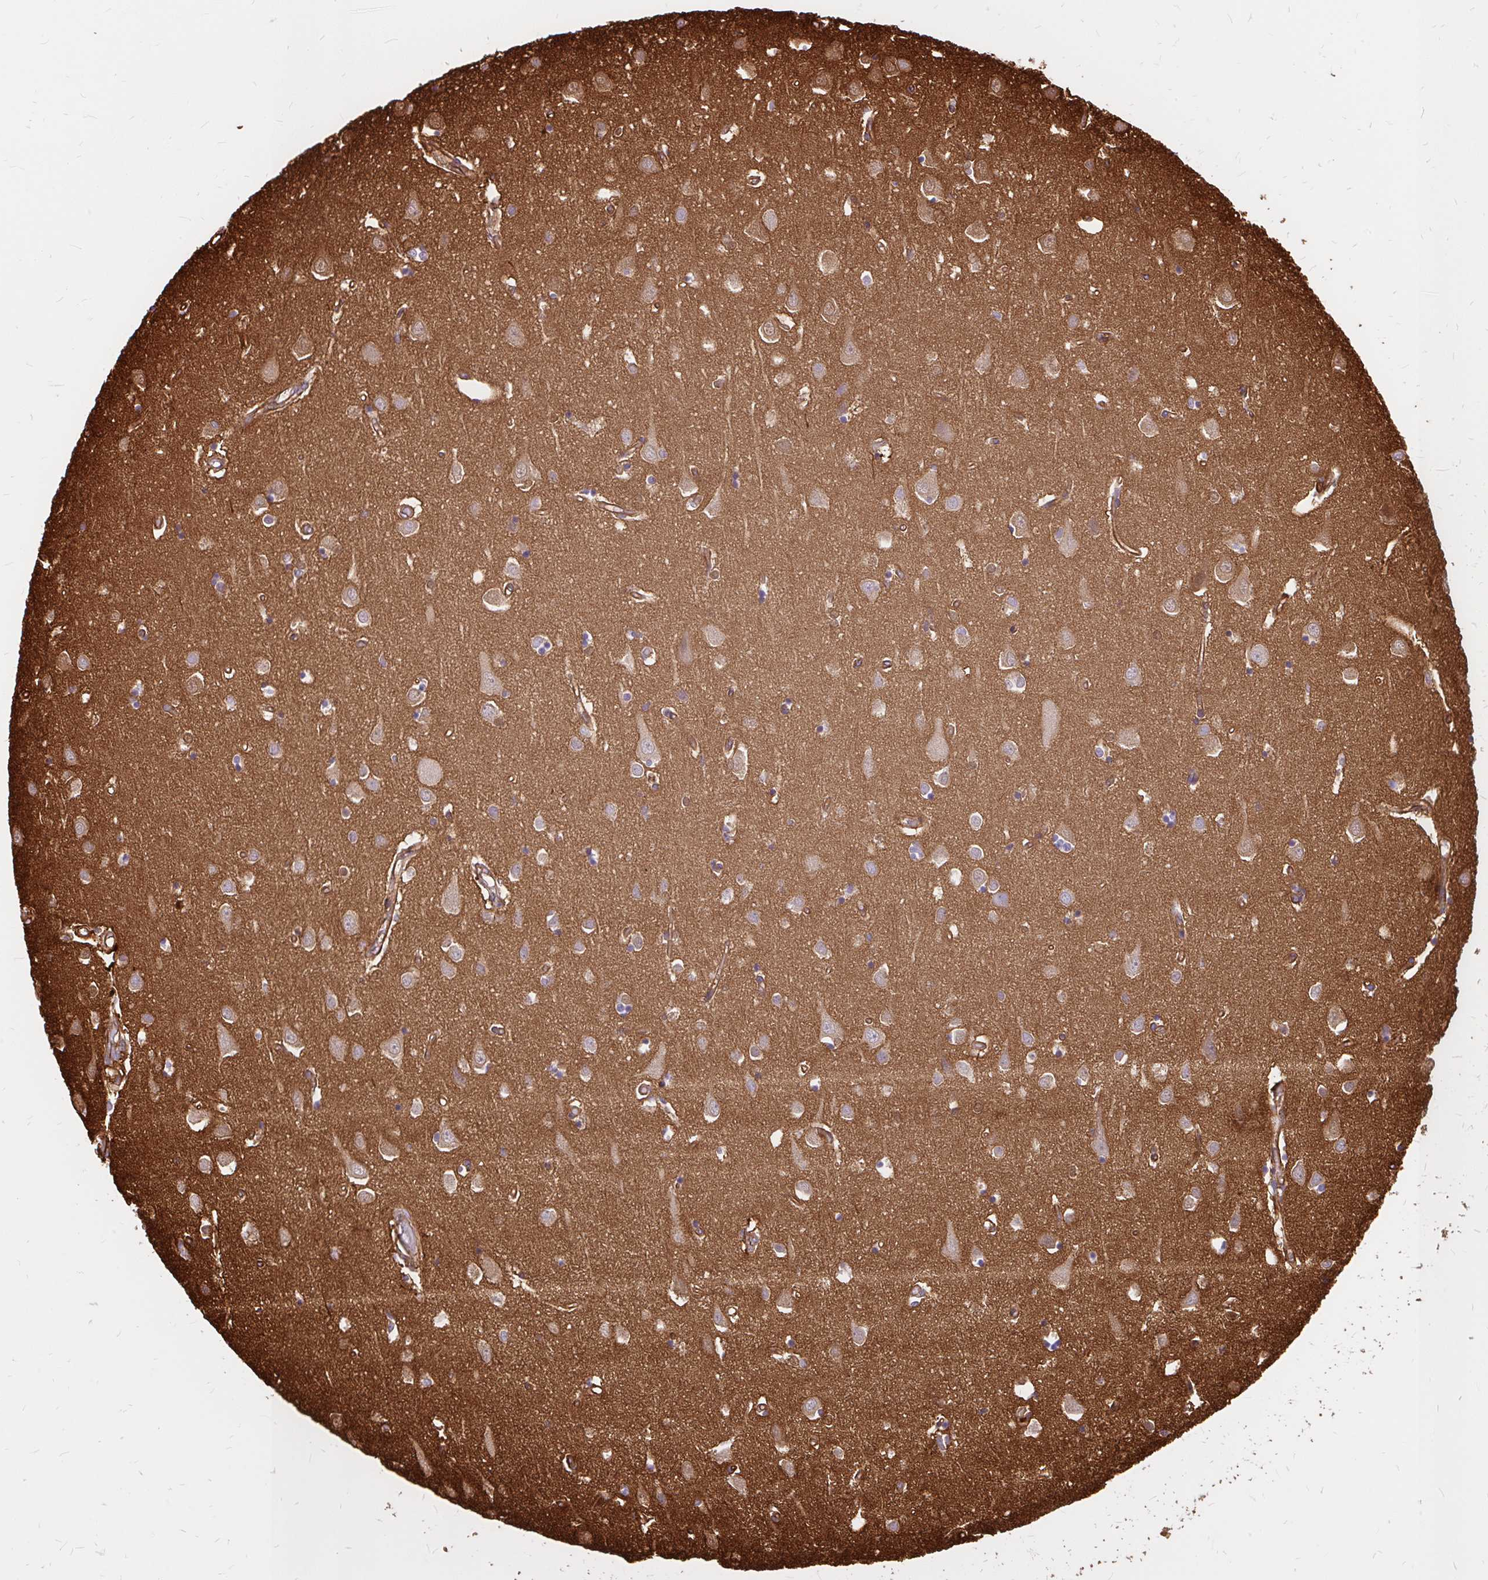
{"staining": {"intensity": "moderate", "quantity": ">75%", "location": "cytoplasmic/membranous"}, "tissue": "cerebral cortex", "cell_type": "Endothelial cells", "image_type": "normal", "snomed": [{"axis": "morphology", "description": "Normal tissue, NOS"}, {"axis": "topography", "description": "Cerebral cortex"}], "caption": "Cerebral cortex stained with immunohistochemistry (IHC) reveals moderate cytoplasmic/membranous staining in about >75% of endothelial cells. (IHC, brightfield microscopy, high magnification).", "gene": "MAP1LC3B2", "patient": {"sex": "male", "age": 70}}